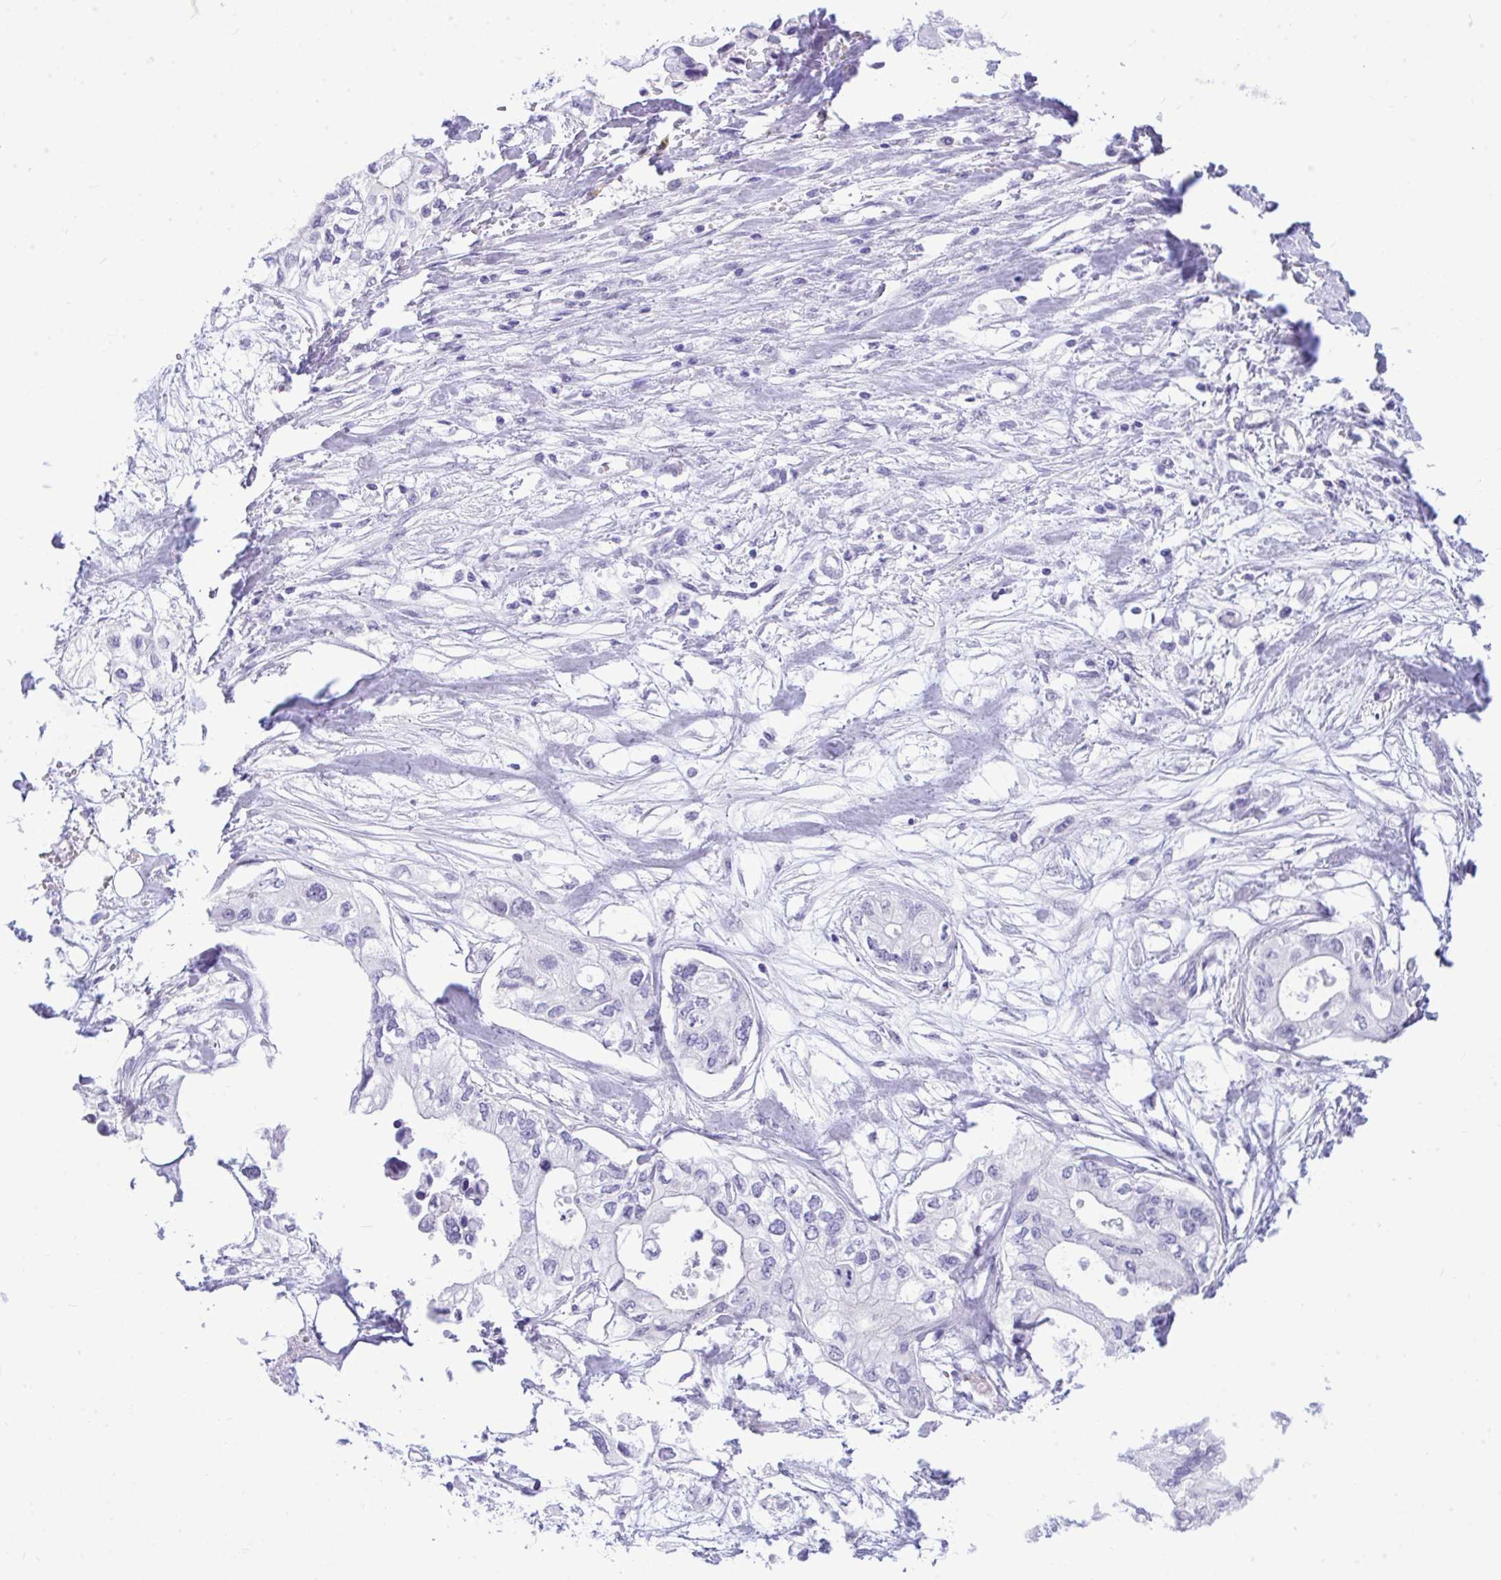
{"staining": {"intensity": "negative", "quantity": "none", "location": "none"}, "tissue": "pancreatic cancer", "cell_type": "Tumor cells", "image_type": "cancer", "snomed": [{"axis": "morphology", "description": "Adenocarcinoma, NOS"}, {"axis": "topography", "description": "Pancreas"}], "caption": "Tumor cells are negative for protein expression in human pancreatic cancer (adenocarcinoma).", "gene": "PRM2", "patient": {"sex": "female", "age": 63}}